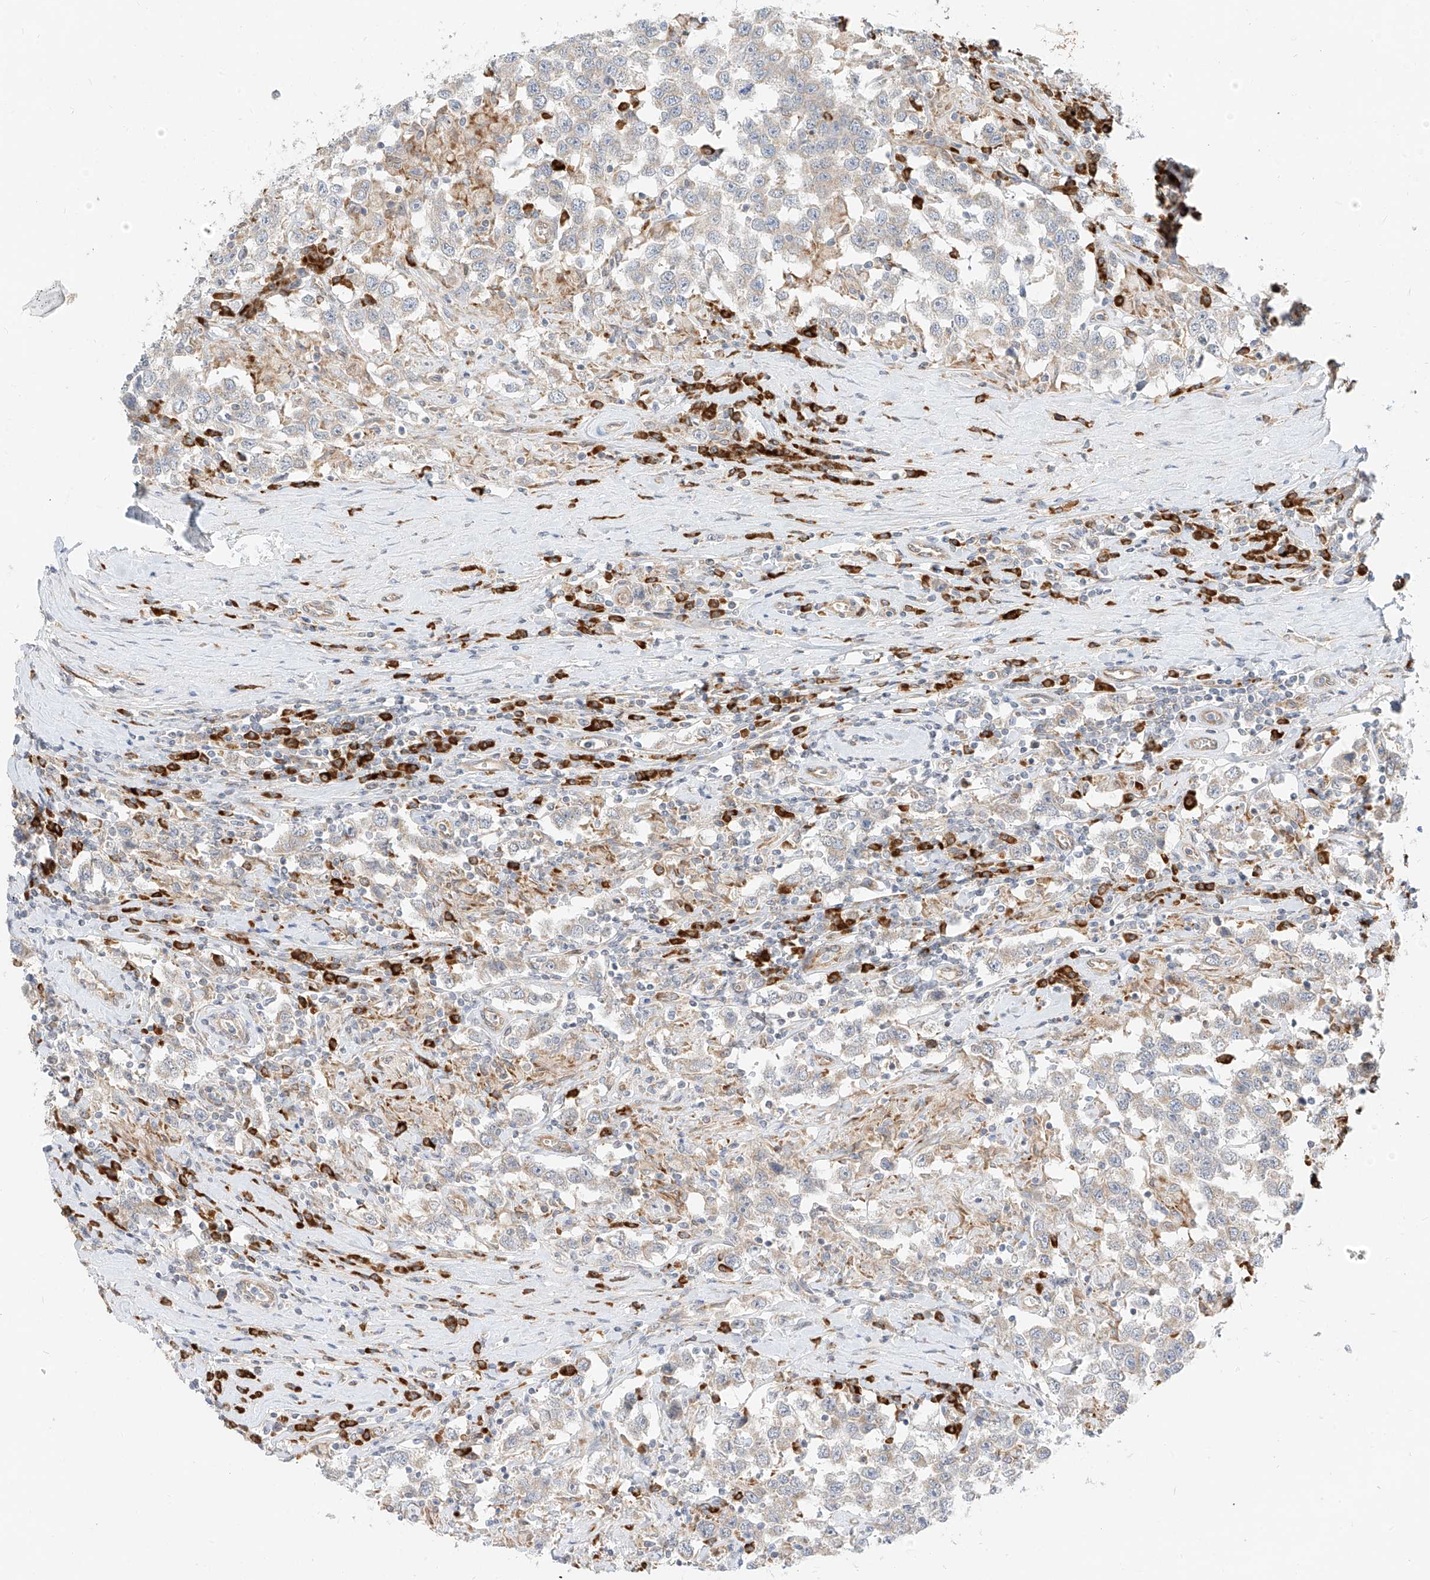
{"staining": {"intensity": "weak", "quantity": "<25%", "location": "cytoplasmic/membranous"}, "tissue": "testis cancer", "cell_type": "Tumor cells", "image_type": "cancer", "snomed": [{"axis": "morphology", "description": "Seminoma, NOS"}, {"axis": "topography", "description": "Testis"}], "caption": "Micrograph shows no significant protein positivity in tumor cells of testis seminoma.", "gene": "STT3A", "patient": {"sex": "male", "age": 41}}